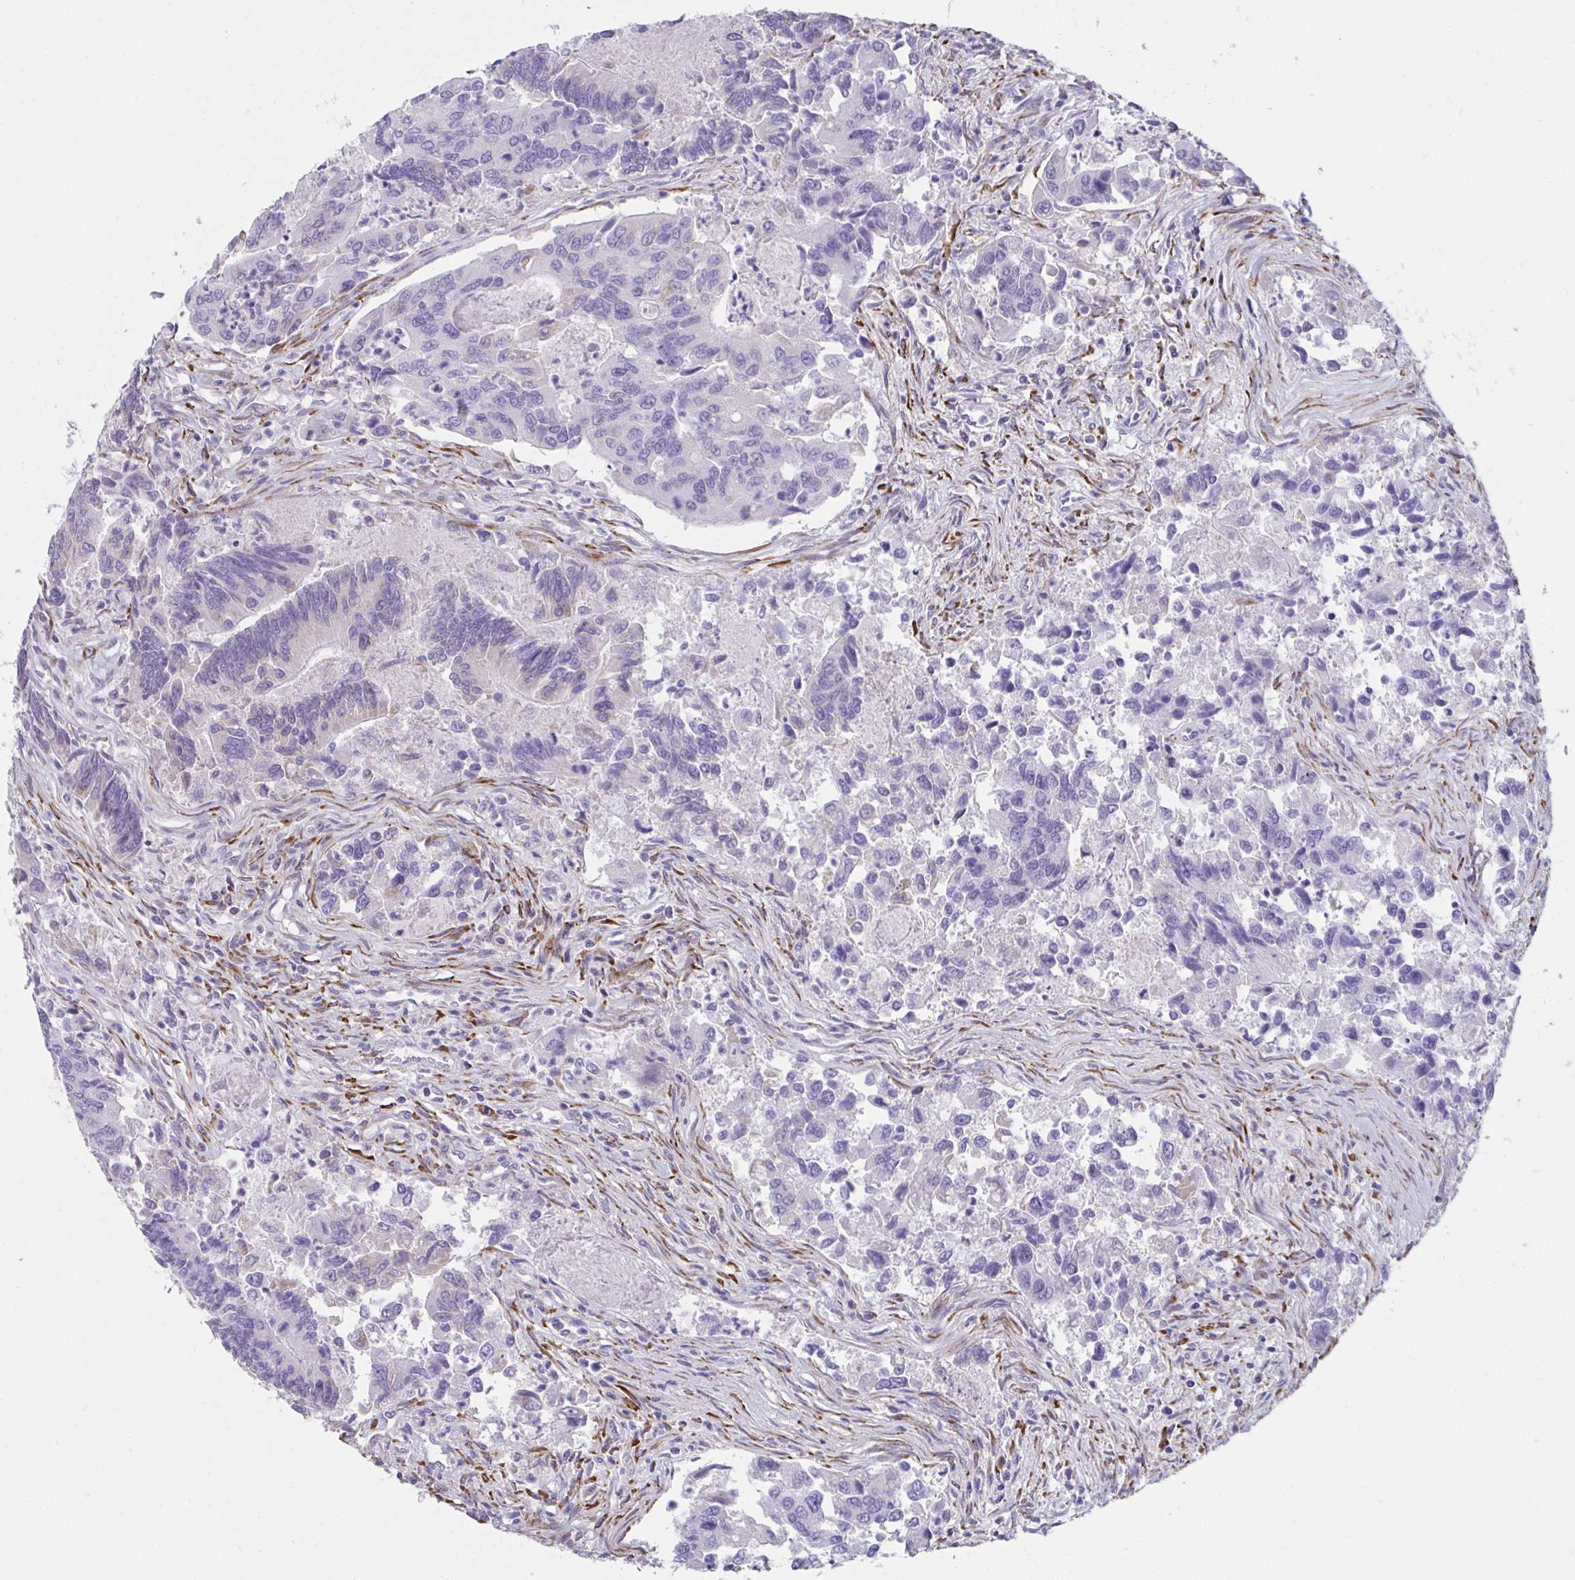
{"staining": {"intensity": "negative", "quantity": "none", "location": "none"}, "tissue": "colorectal cancer", "cell_type": "Tumor cells", "image_type": "cancer", "snomed": [{"axis": "morphology", "description": "Adenocarcinoma, NOS"}, {"axis": "topography", "description": "Colon"}], "caption": "Tumor cells are negative for protein expression in human colorectal cancer (adenocarcinoma).", "gene": "CXCR1", "patient": {"sex": "female", "age": 67}}